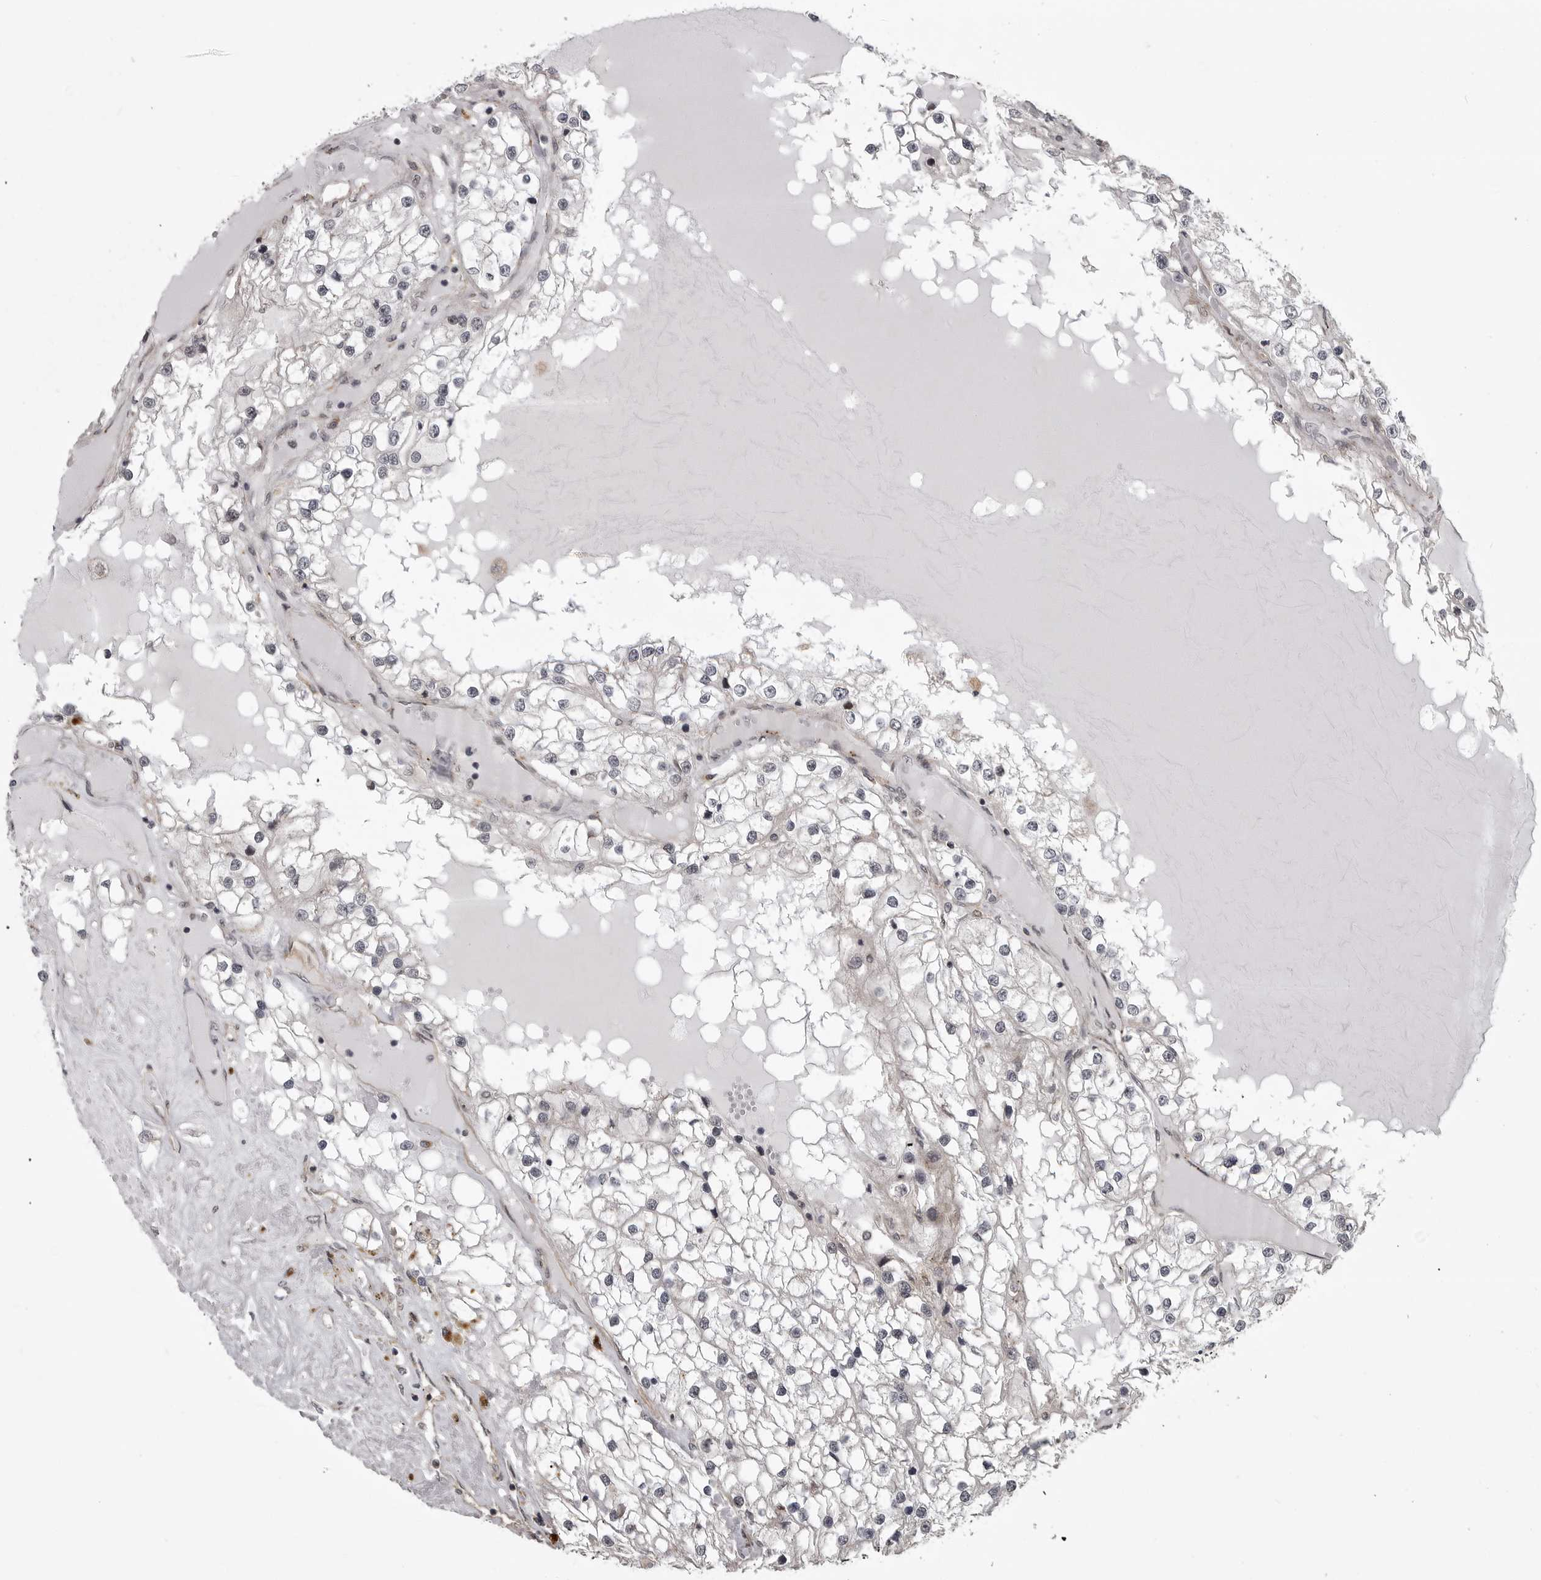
{"staining": {"intensity": "negative", "quantity": "none", "location": "none"}, "tissue": "renal cancer", "cell_type": "Tumor cells", "image_type": "cancer", "snomed": [{"axis": "morphology", "description": "Adenocarcinoma, NOS"}, {"axis": "topography", "description": "Kidney"}], "caption": "A photomicrograph of human renal cancer is negative for staining in tumor cells. Nuclei are stained in blue.", "gene": "SNX16", "patient": {"sex": "male", "age": 68}}